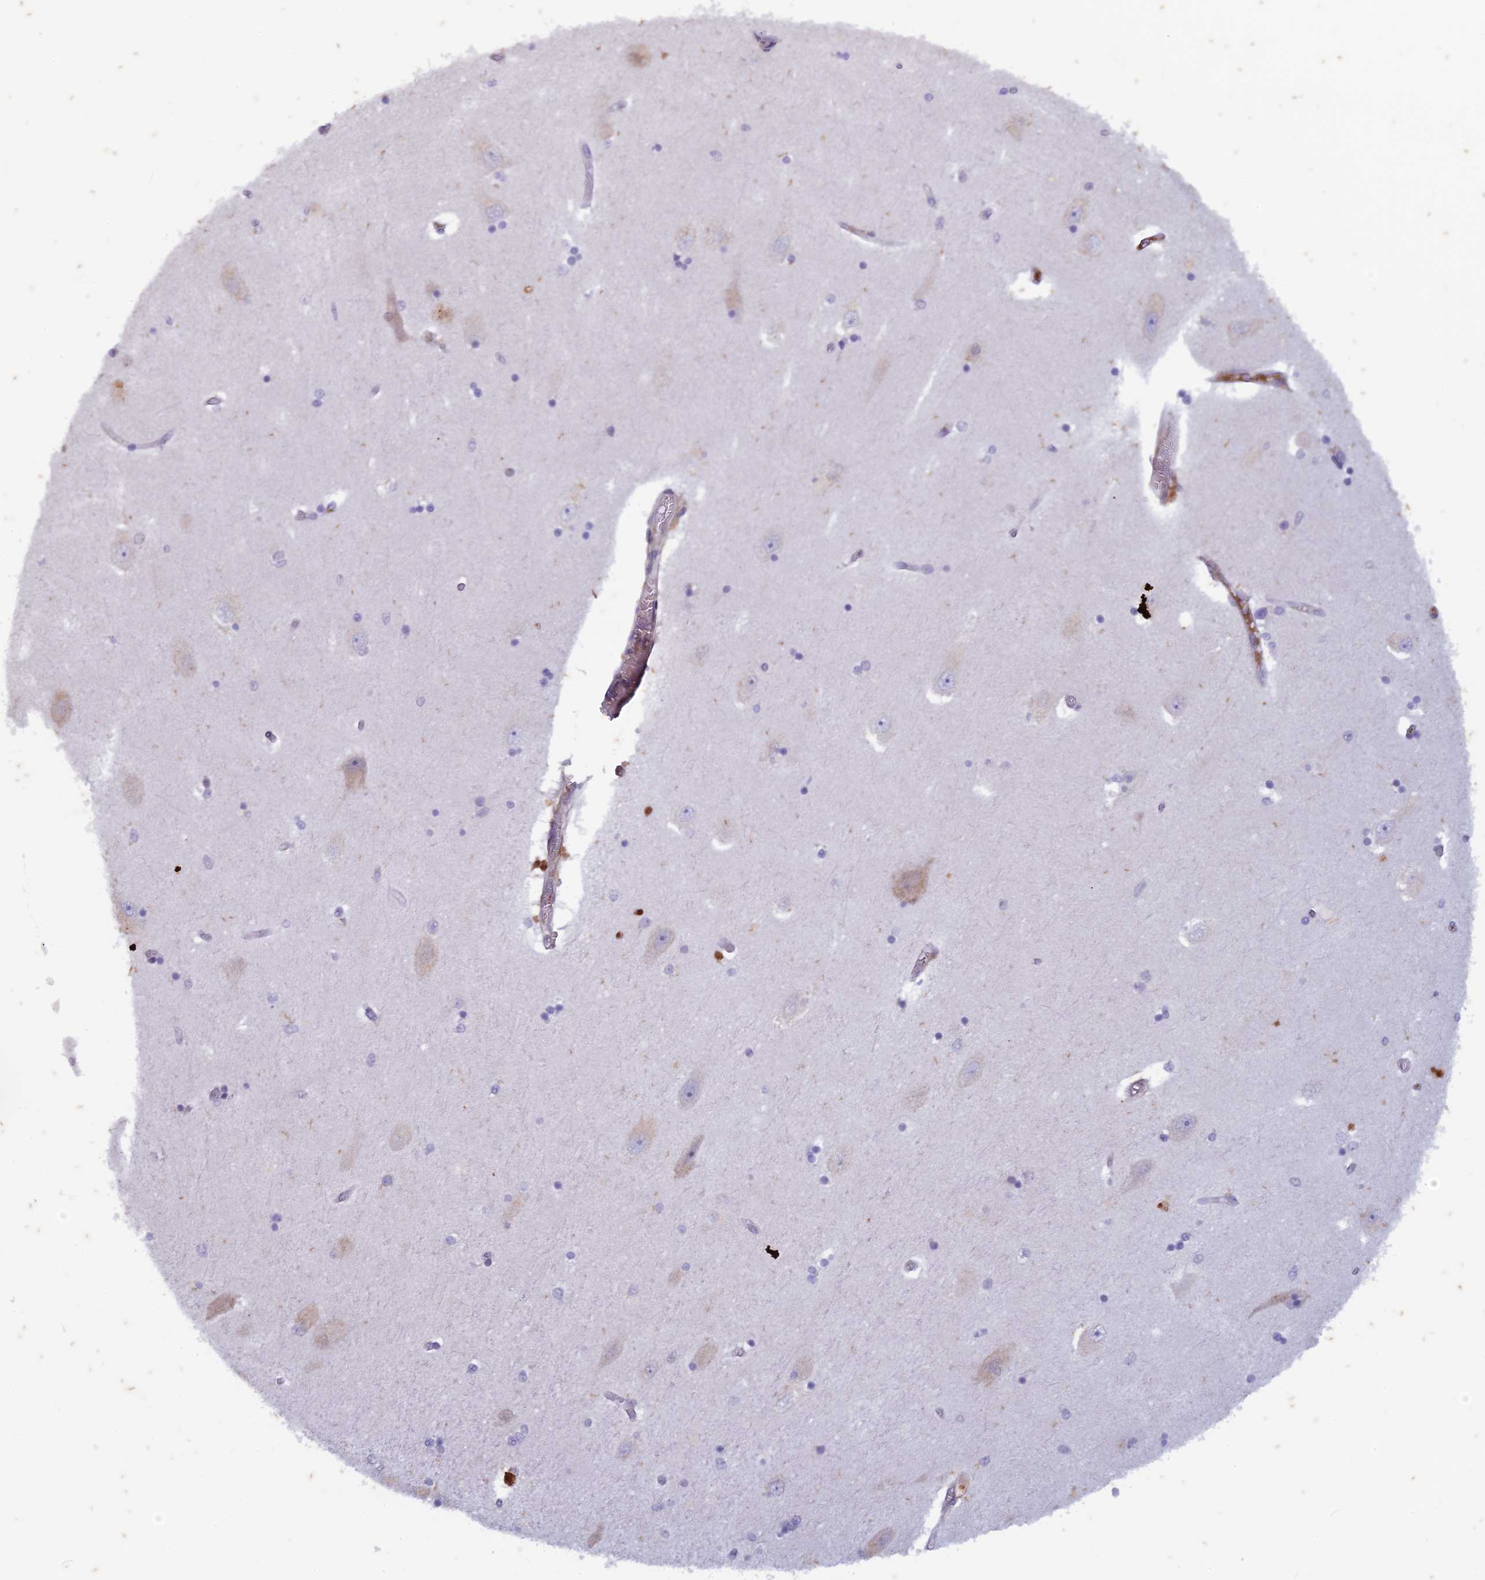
{"staining": {"intensity": "negative", "quantity": "none", "location": "none"}, "tissue": "hippocampus", "cell_type": "Glial cells", "image_type": "normal", "snomed": [{"axis": "morphology", "description": "Normal tissue, NOS"}, {"axis": "topography", "description": "Hippocampus"}], "caption": "Immunohistochemistry of normal human hippocampus demonstrates no positivity in glial cells. The staining is performed using DAB (3,3'-diaminobenzidine) brown chromogen with nuclei counter-stained in using hematoxylin.", "gene": "PABPN1L", "patient": {"sex": "female", "age": 54}}